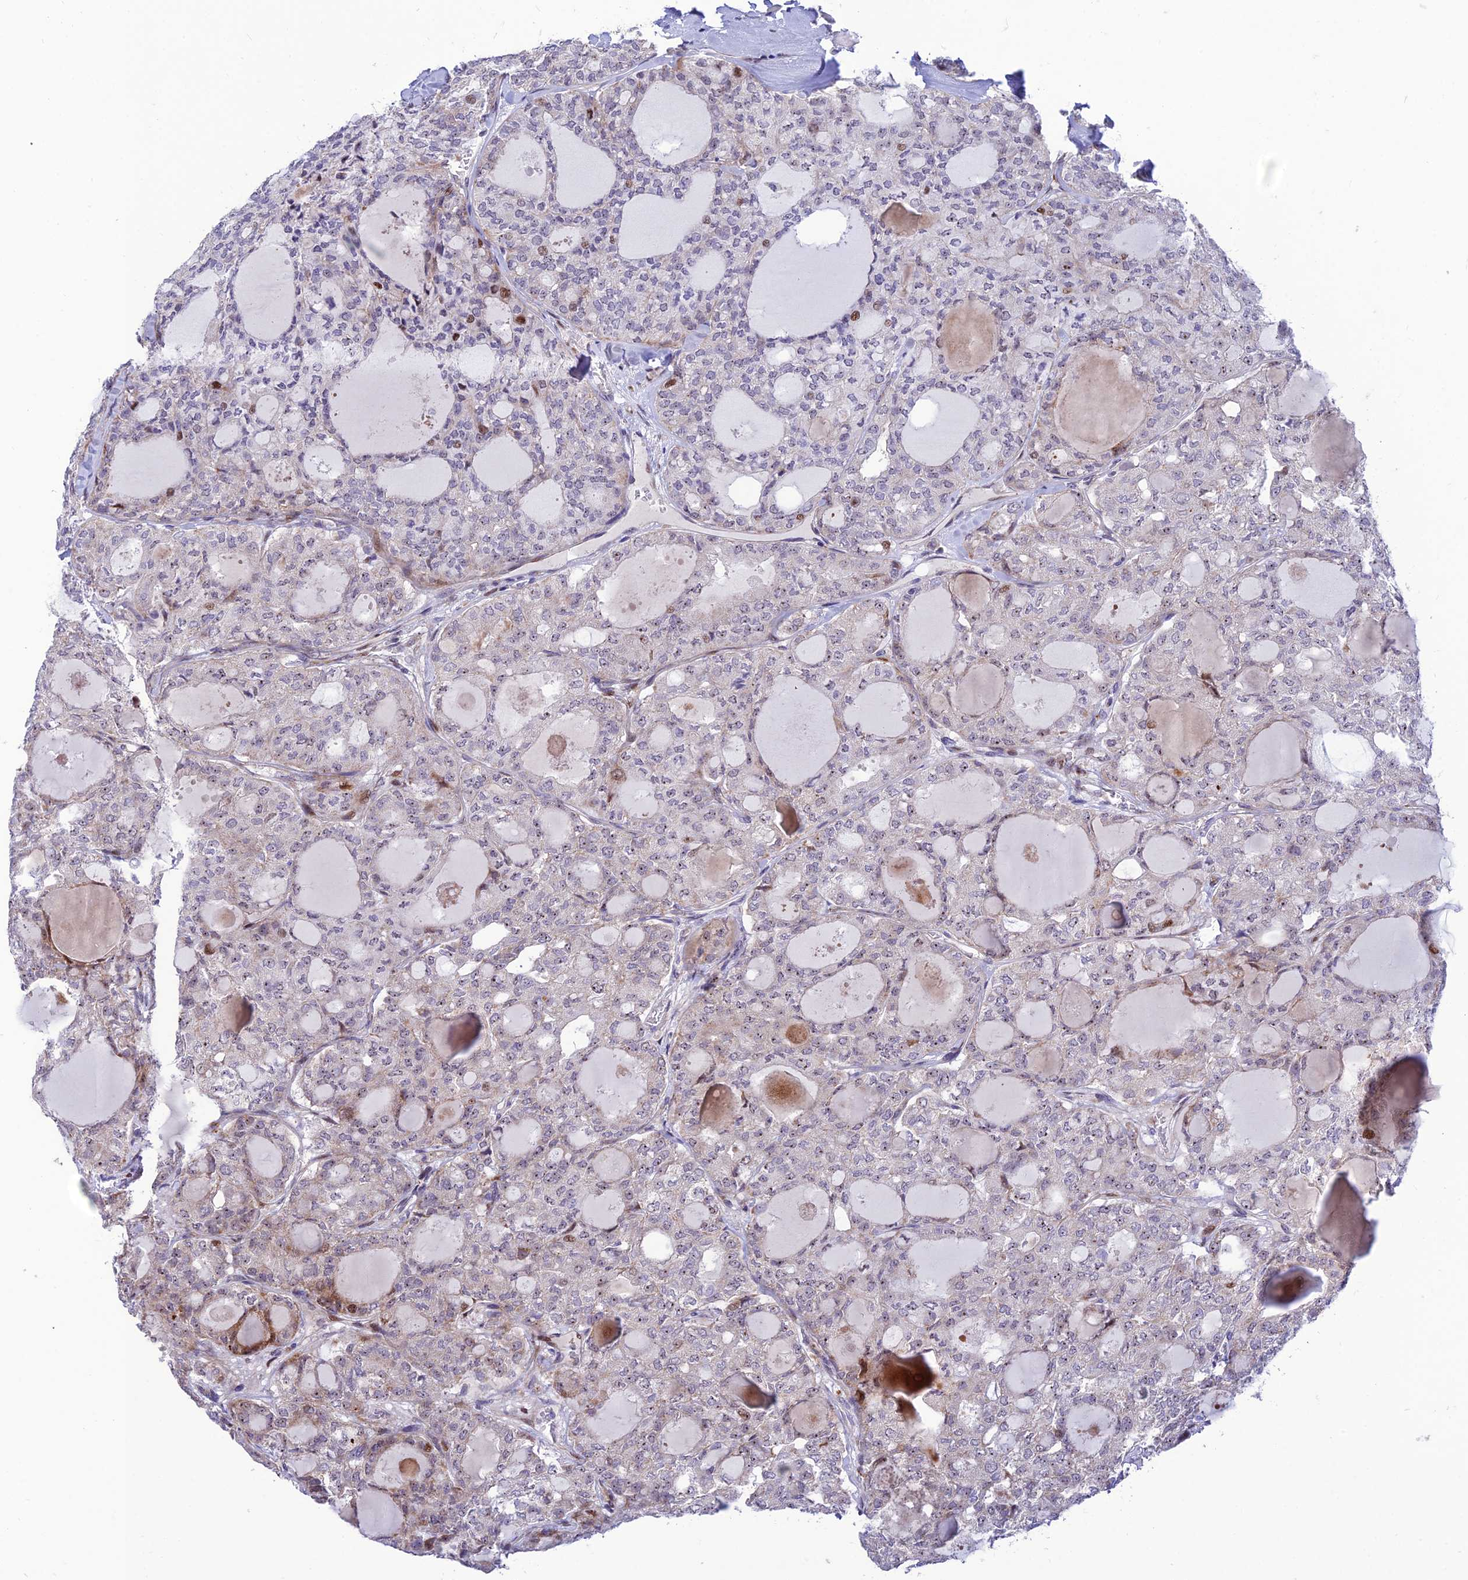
{"staining": {"intensity": "negative", "quantity": "none", "location": "none"}, "tissue": "thyroid cancer", "cell_type": "Tumor cells", "image_type": "cancer", "snomed": [{"axis": "morphology", "description": "Follicular adenoma carcinoma, NOS"}, {"axis": "topography", "description": "Thyroid gland"}], "caption": "A histopathology image of human follicular adenoma carcinoma (thyroid) is negative for staining in tumor cells. (DAB (3,3'-diaminobenzidine) immunohistochemistry (IHC) with hematoxylin counter stain).", "gene": "KBTBD7", "patient": {"sex": "male", "age": 75}}